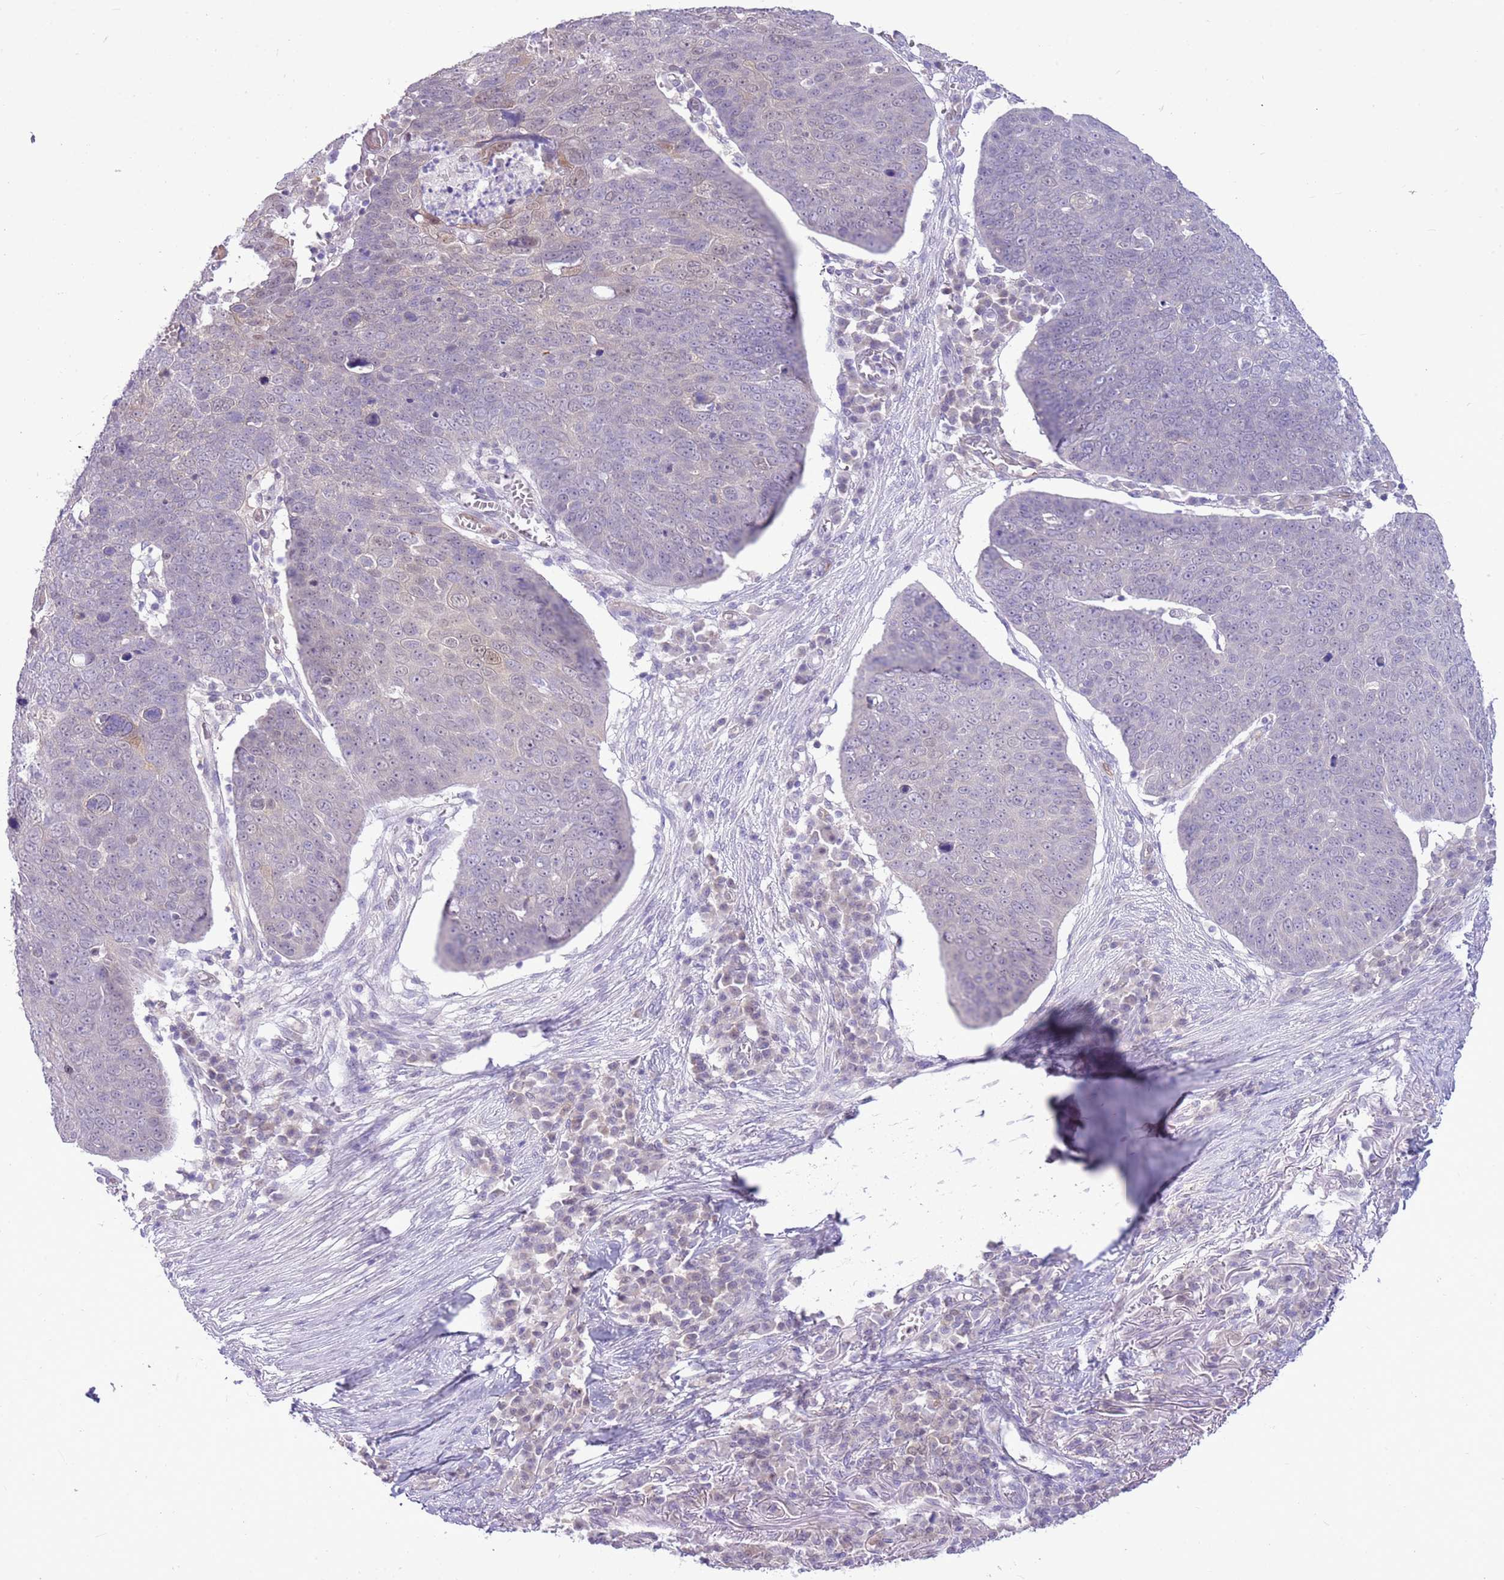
{"staining": {"intensity": "weak", "quantity": "<25%", "location": "cytoplasmic/membranous"}, "tissue": "skin cancer", "cell_type": "Tumor cells", "image_type": "cancer", "snomed": [{"axis": "morphology", "description": "Squamous cell carcinoma, NOS"}, {"axis": "topography", "description": "Skin"}], "caption": "Micrograph shows no protein staining in tumor cells of squamous cell carcinoma (skin) tissue.", "gene": "DDI2", "patient": {"sex": "male", "age": 71}}